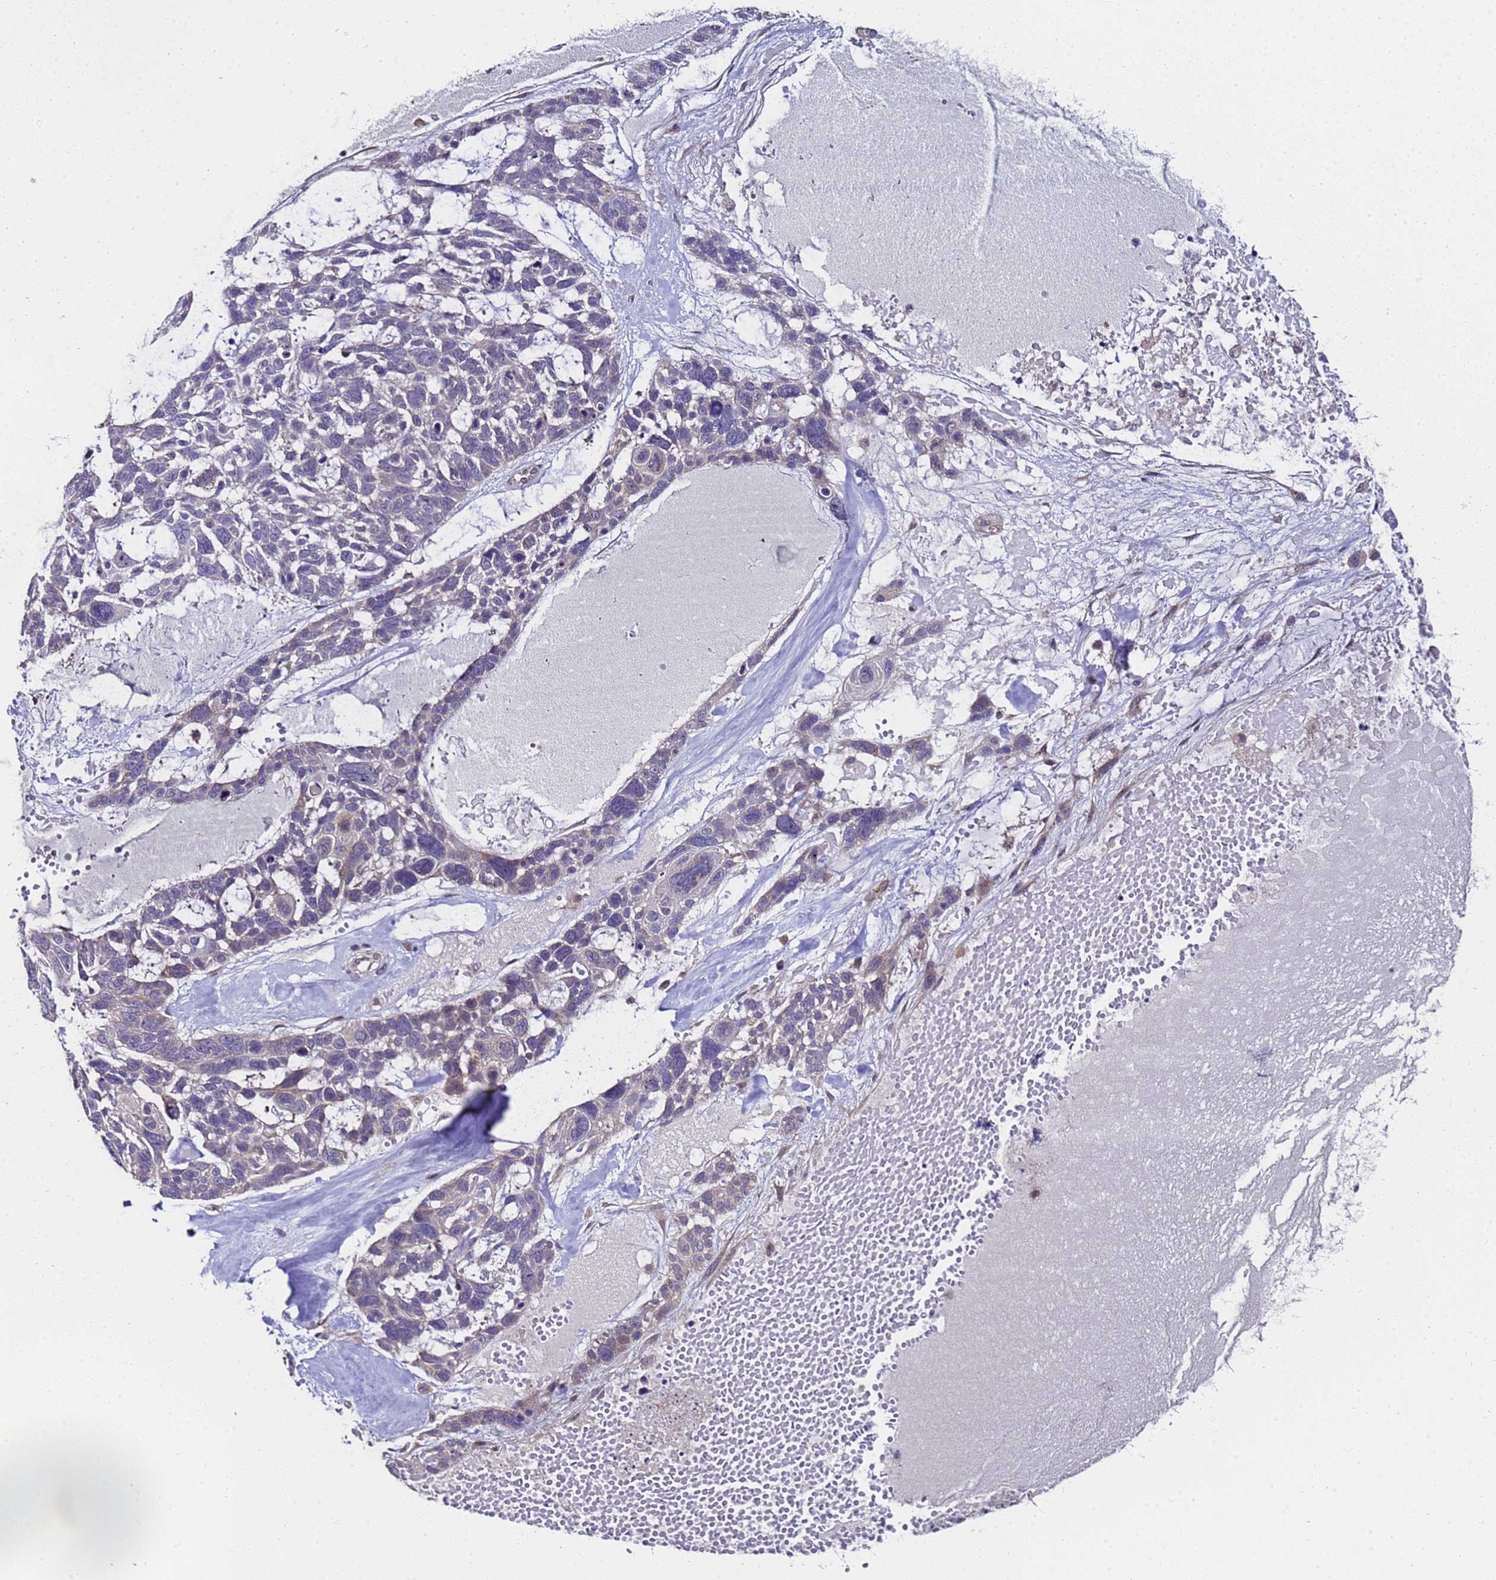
{"staining": {"intensity": "negative", "quantity": "none", "location": "none"}, "tissue": "skin cancer", "cell_type": "Tumor cells", "image_type": "cancer", "snomed": [{"axis": "morphology", "description": "Basal cell carcinoma"}, {"axis": "topography", "description": "Skin"}], "caption": "Immunohistochemistry photomicrograph of neoplastic tissue: human basal cell carcinoma (skin) stained with DAB (3,3'-diaminobenzidine) shows no significant protein positivity in tumor cells.", "gene": "ANAPC13", "patient": {"sex": "male", "age": 88}}